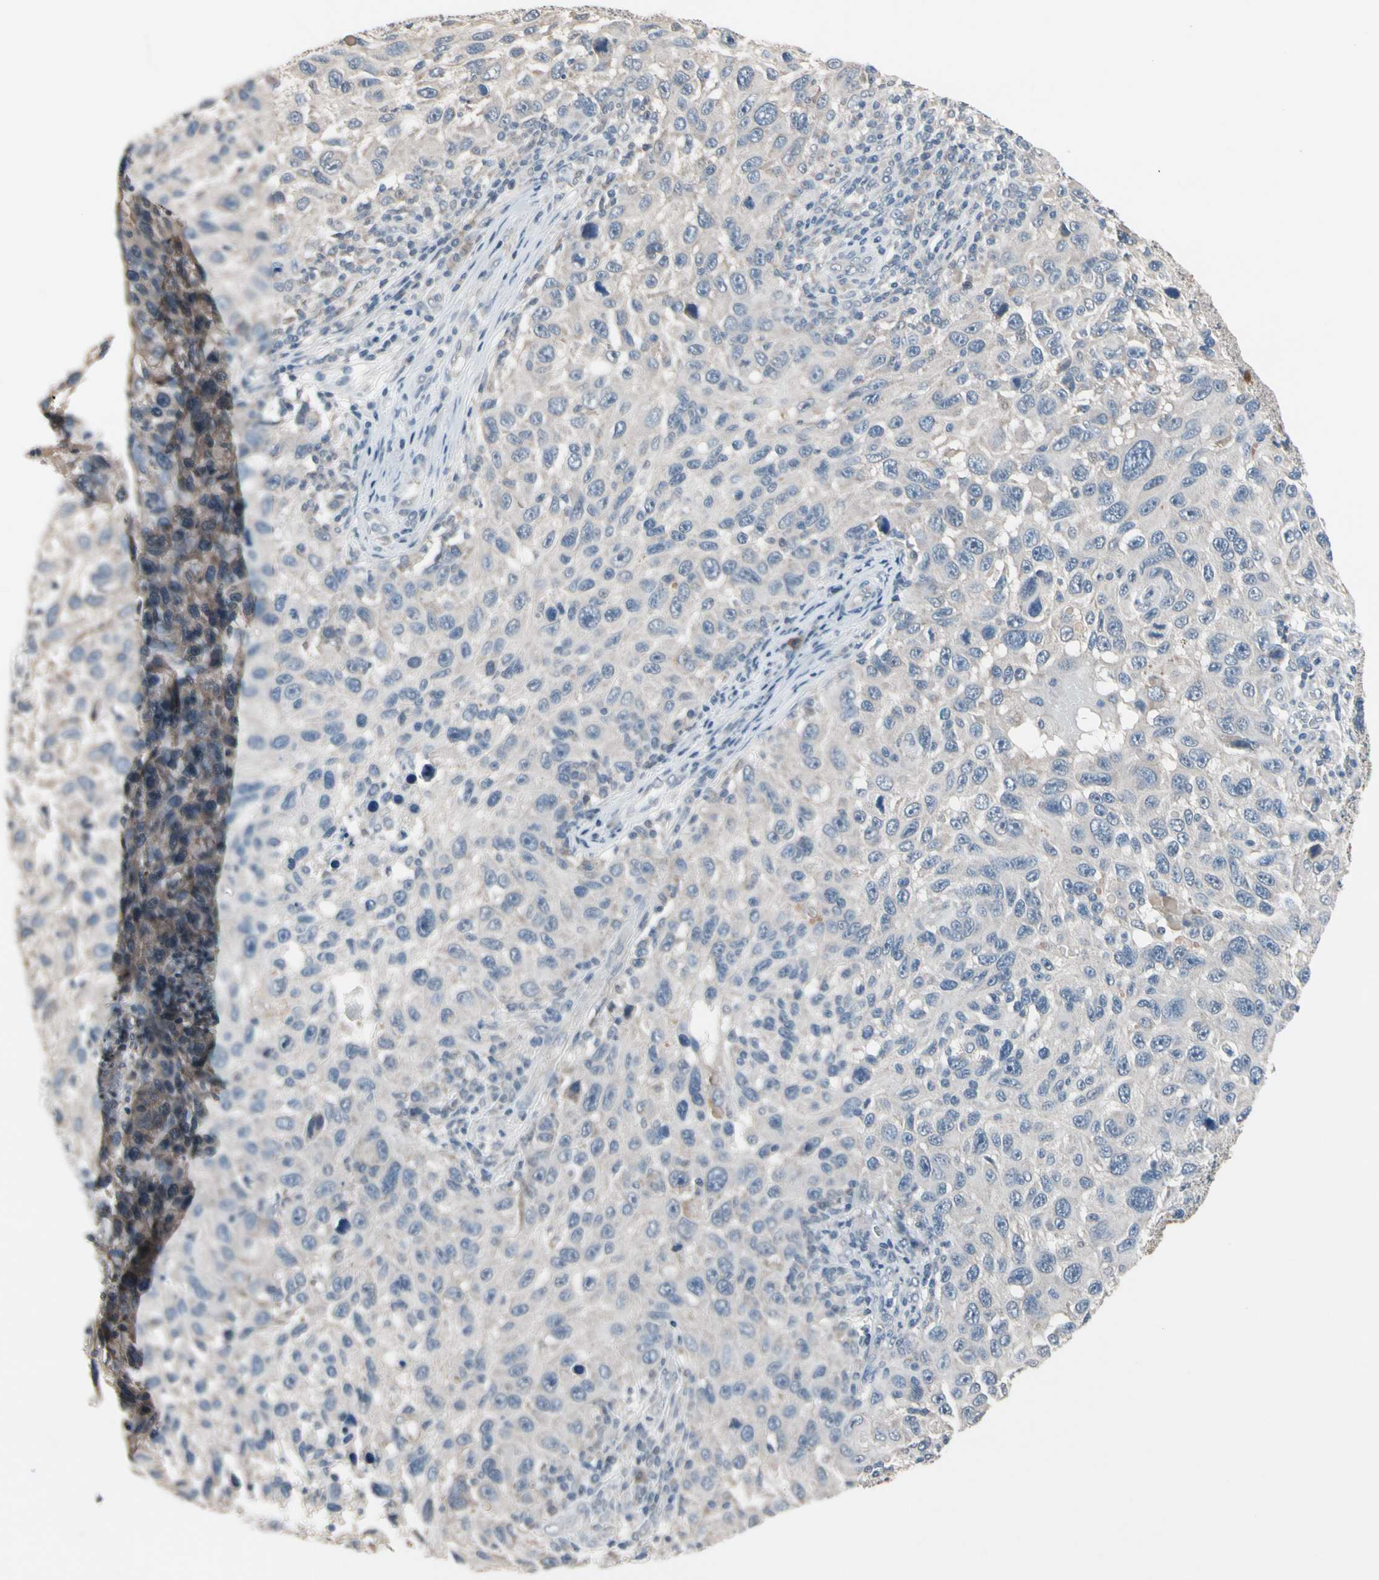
{"staining": {"intensity": "negative", "quantity": "none", "location": "none"}, "tissue": "melanoma", "cell_type": "Tumor cells", "image_type": "cancer", "snomed": [{"axis": "morphology", "description": "Malignant melanoma, NOS"}, {"axis": "topography", "description": "Skin"}], "caption": "Tumor cells show no significant protein staining in melanoma.", "gene": "SV2A", "patient": {"sex": "male", "age": 53}}